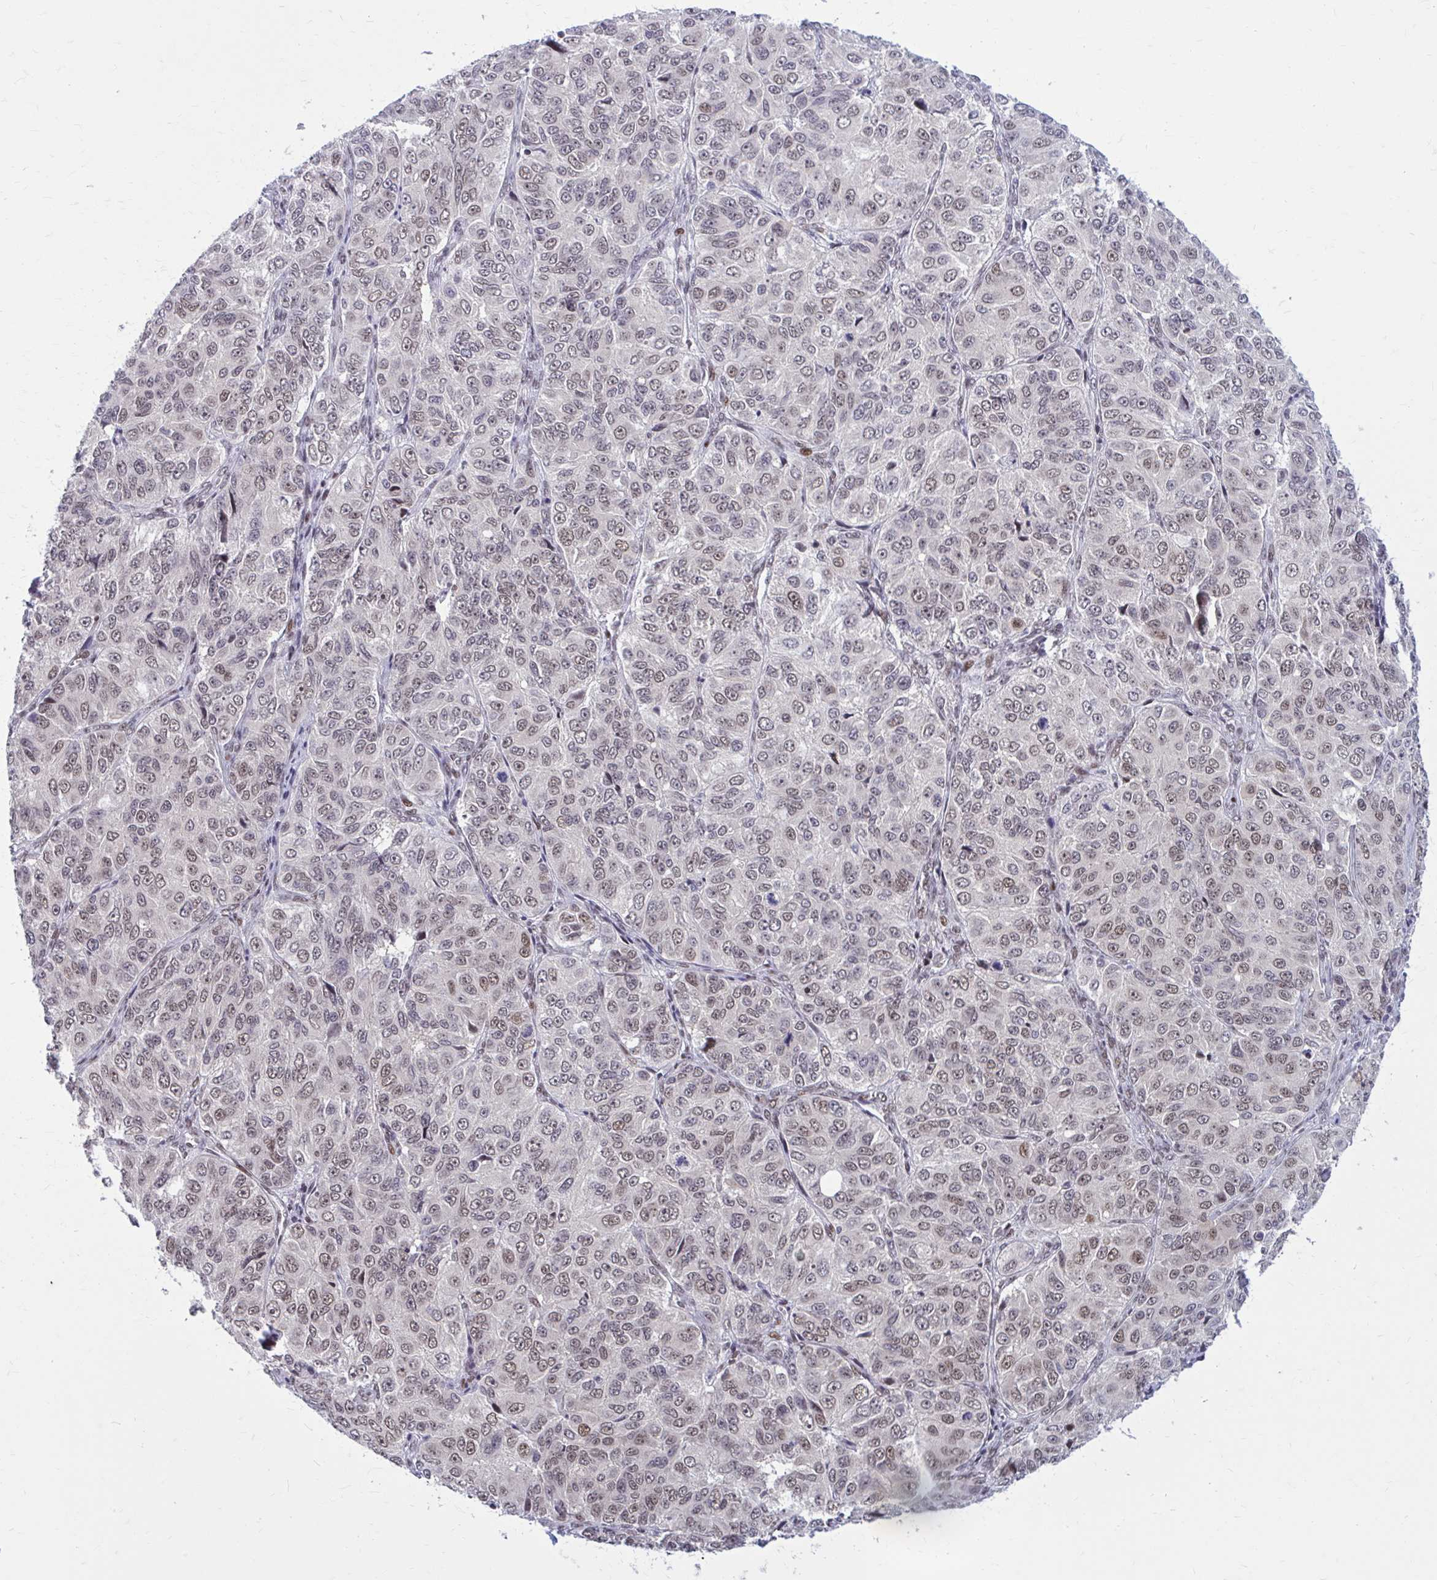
{"staining": {"intensity": "weak", "quantity": ">75%", "location": "nuclear"}, "tissue": "ovarian cancer", "cell_type": "Tumor cells", "image_type": "cancer", "snomed": [{"axis": "morphology", "description": "Carcinoma, endometroid"}, {"axis": "topography", "description": "Ovary"}], "caption": "Immunohistochemical staining of ovarian endometroid carcinoma shows low levels of weak nuclear protein staining in approximately >75% of tumor cells.", "gene": "PSME4", "patient": {"sex": "female", "age": 51}}